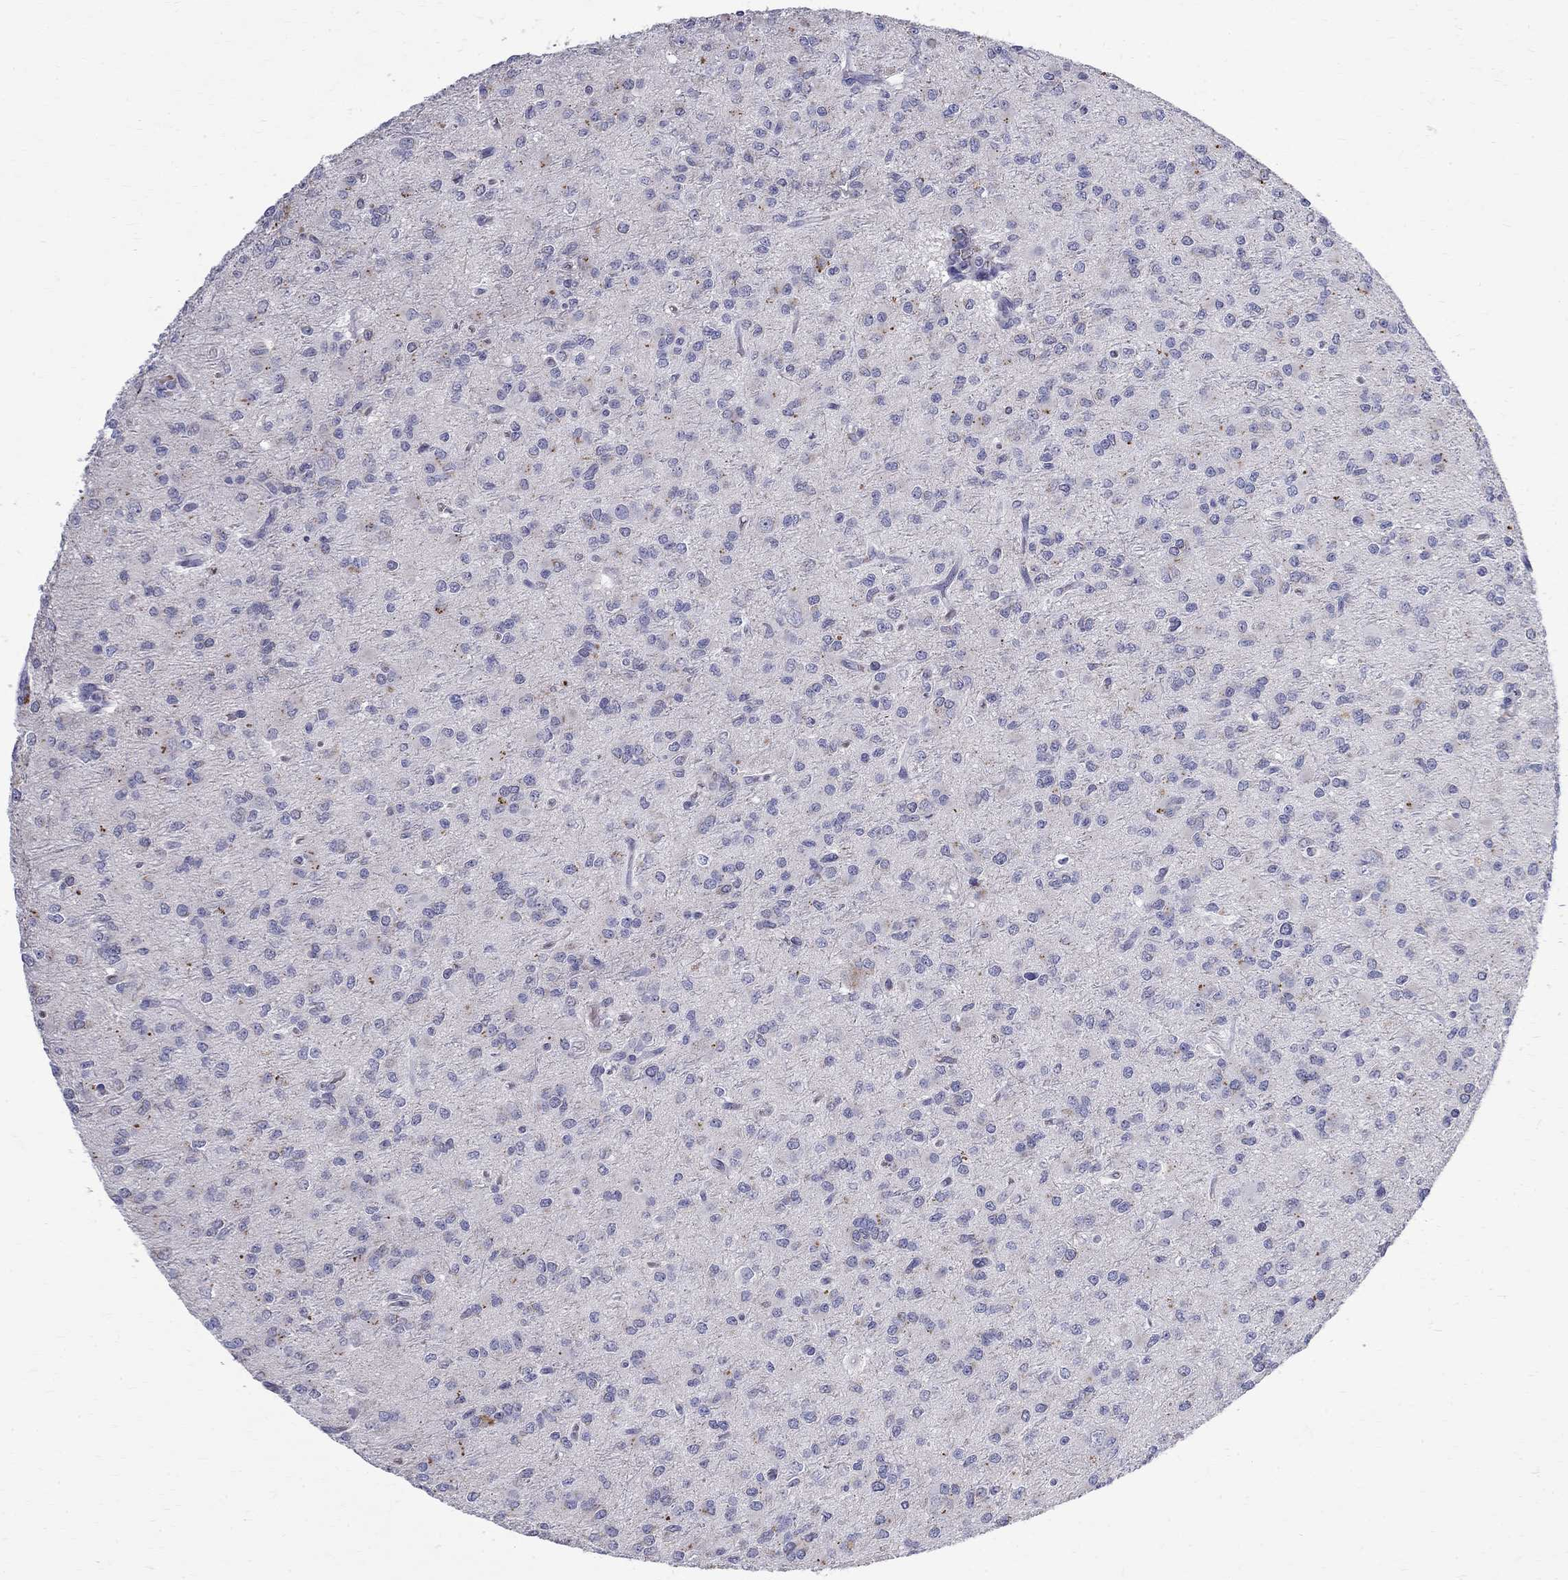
{"staining": {"intensity": "negative", "quantity": "none", "location": "none"}, "tissue": "glioma", "cell_type": "Tumor cells", "image_type": "cancer", "snomed": [{"axis": "morphology", "description": "Glioma, malignant, Low grade"}, {"axis": "topography", "description": "Brain"}], "caption": "The micrograph shows no staining of tumor cells in malignant glioma (low-grade).", "gene": "AGER", "patient": {"sex": "male", "age": 27}}